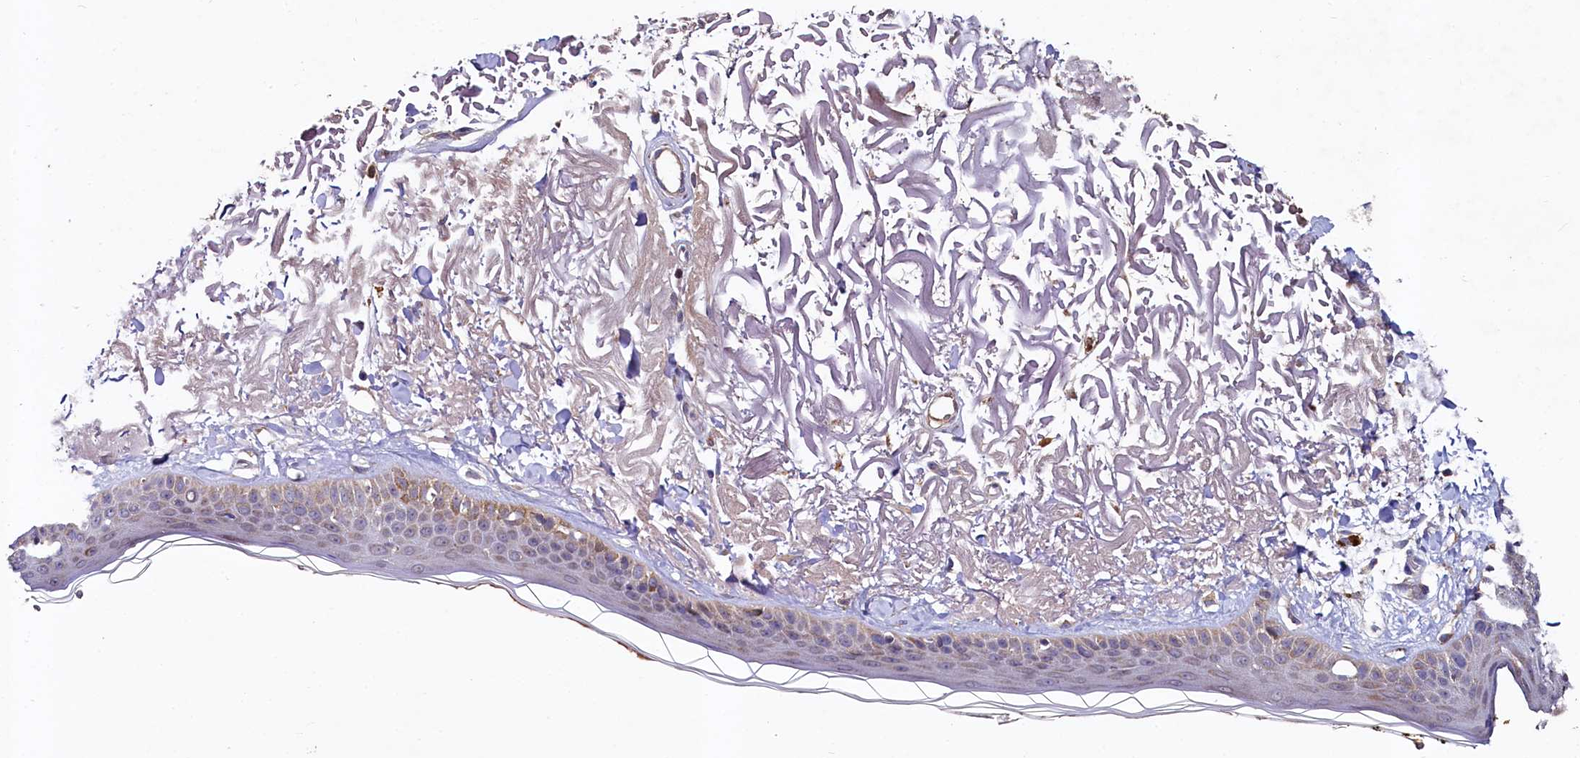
{"staining": {"intensity": "moderate", "quantity": ">75%", "location": "cytoplasmic/membranous"}, "tissue": "skin", "cell_type": "Fibroblasts", "image_type": "normal", "snomed": [{"axis": "morphology", "description": "Normal tissue, NOS"}, {"axis": "topography", "description": "Skin"}, {"axis": "topography", "description": "Skeletal muscle"}], "caption": "DAB (3,3'-diaminobenzidine) immunohistochemical staining of unremarkable human skin demonstrates moderate cytoplasmic/membranous protein expression in approximately >75% of fibroblasts. The protein is shown in brown color, while the nuclei are stained blue.", "gene": "SPRYD3", "patient": {"sex": "male", "age": 83}}